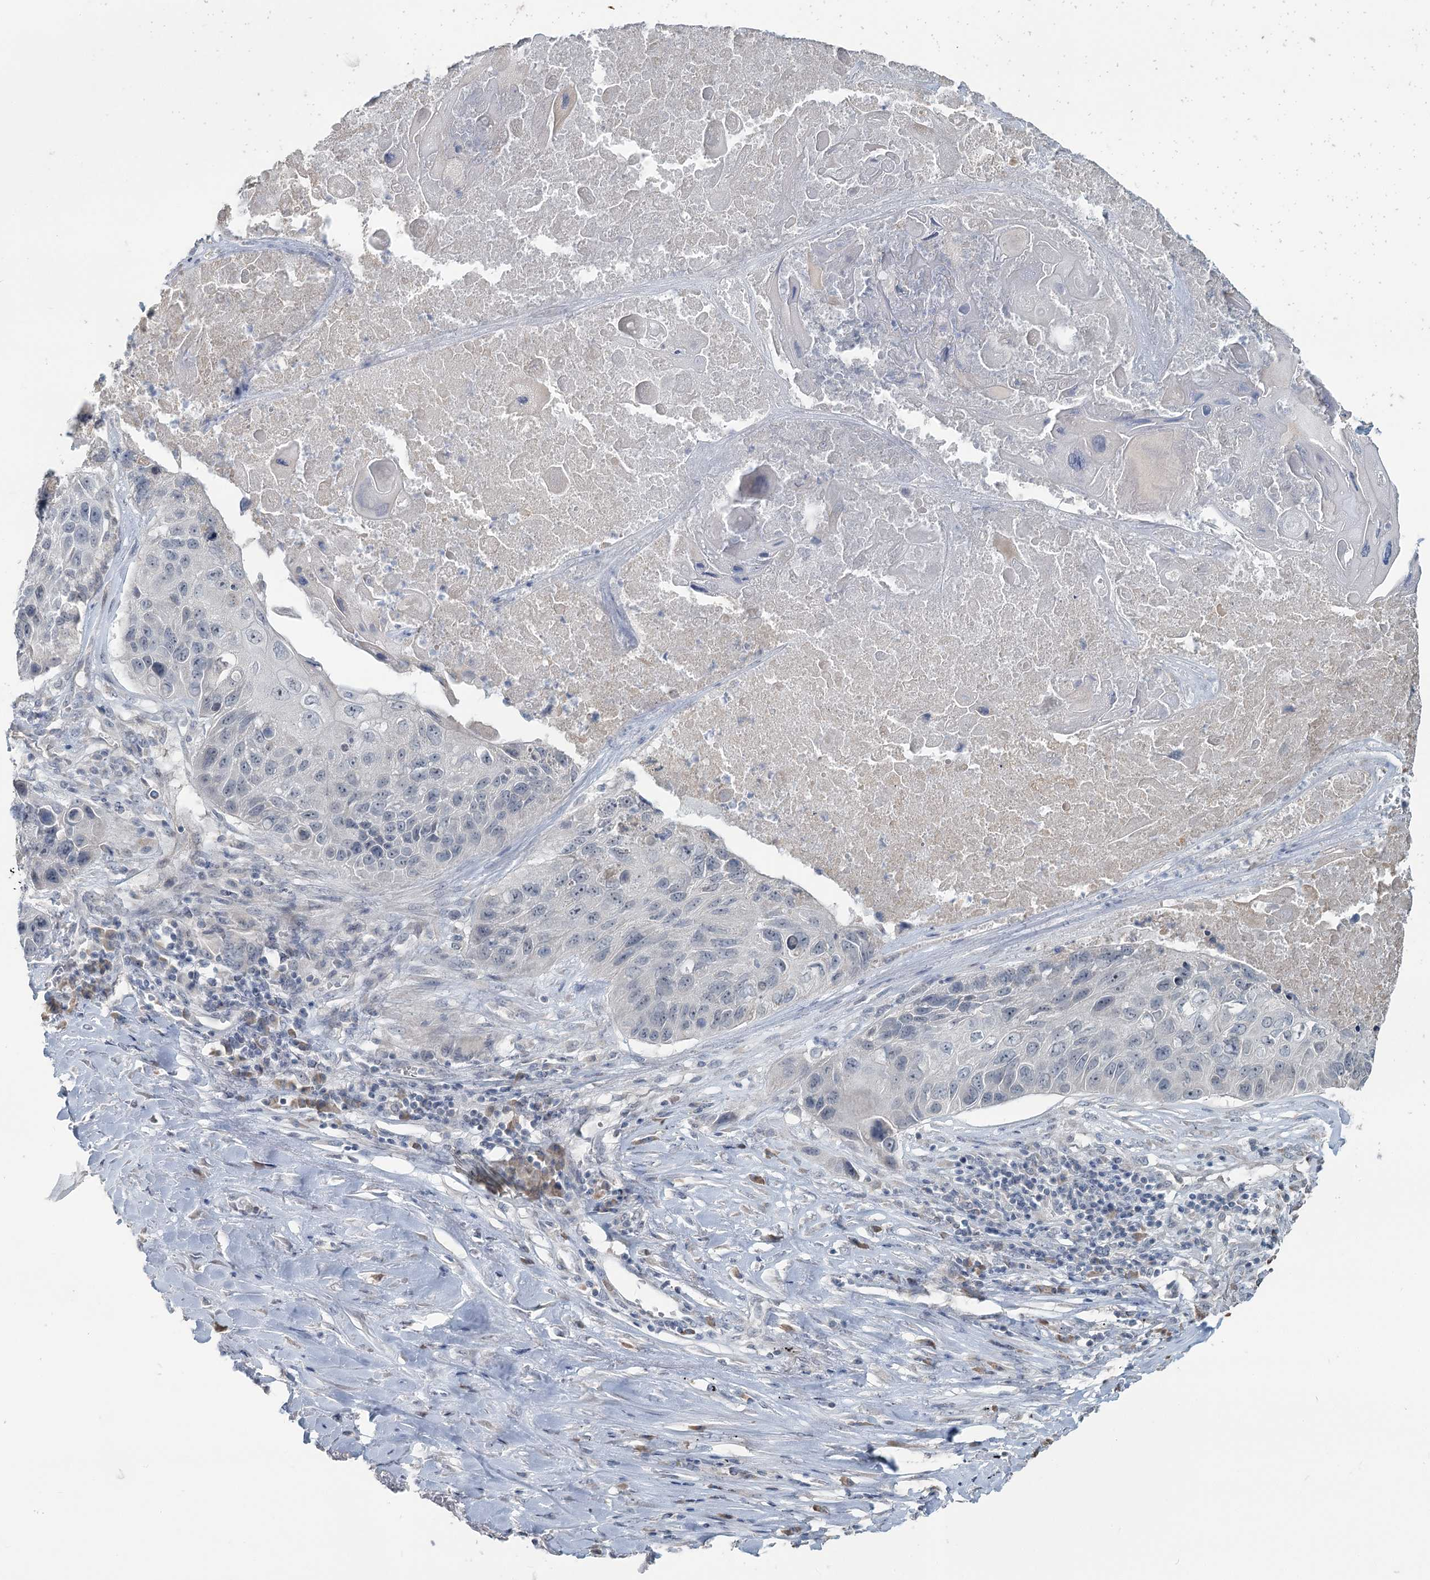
{"staining": {"intensity": "negative", "quantity": "none", "location": "none"}, "tissue": "lung cancer", "cell_type": "Tumor cells", "image_type": "cancer", "snomed": [{"axis": "morphology", "description": "Squamous cell carcinoma, NOS"}, {"axis": "topography", "description": "Lung"}], "caption": "Tumor cells show no significant staining in lung cancer.", "gene": "SLC9A3", "patient": {"sex": "male", "age": 61}}